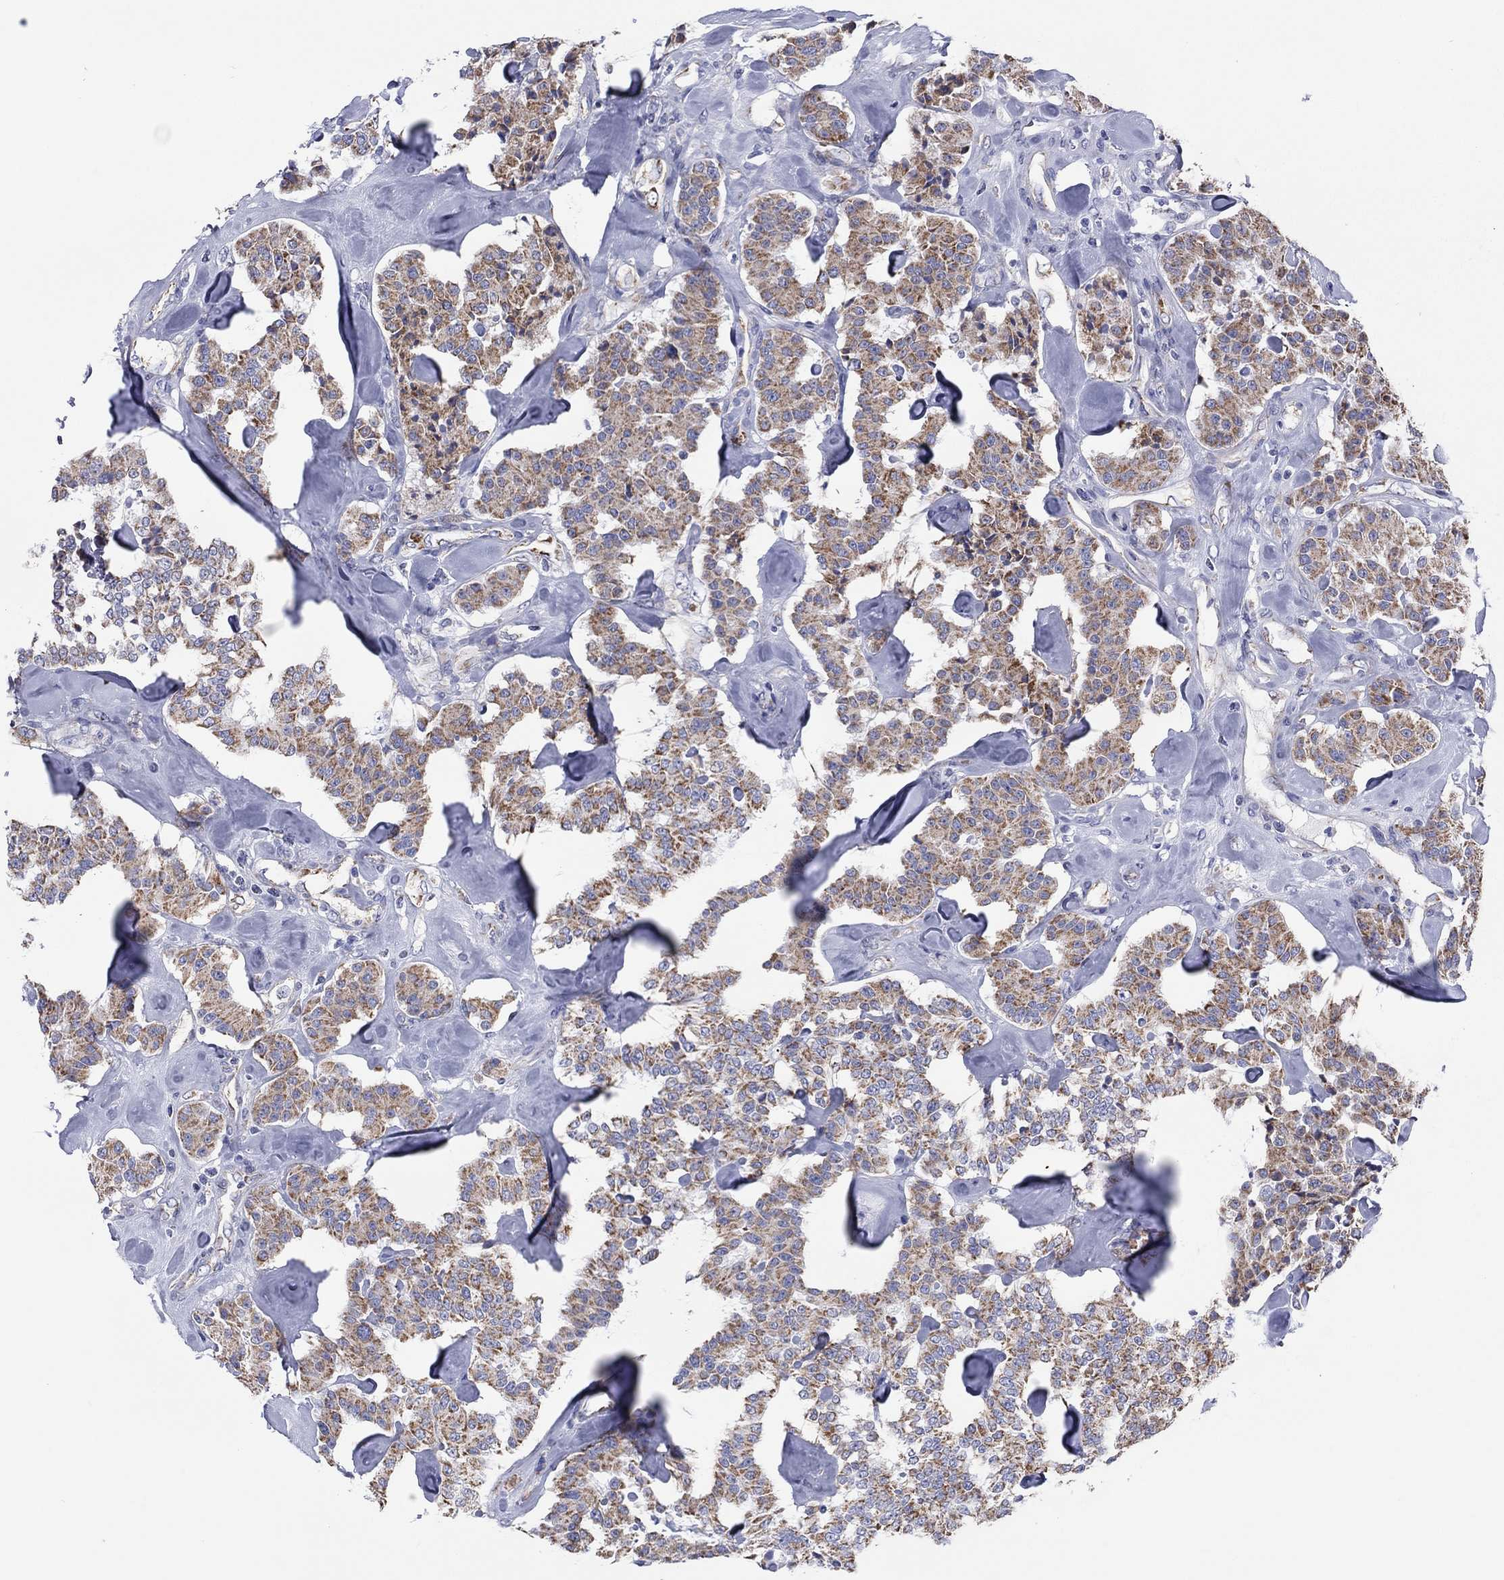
{"staining": {"intensity": "moderate", "quantity": ">75%", "location": "cytoplasmic/membranous"}, "tissue": "carcinoid", "cell_type": "Tumor cells", "image_type": "cancer", "snomed": [{"axis": "morphology", "description": "Carcinoid, malignant, NOS"}, {"axis": "topography", "description": "Pancreas"}], "caption": "Malignant carcinoid stained with DAB (3,3'-diaminobenzidine) immunohistochemistry reveals medium levels of moderate cytoplasmic/membranous expression in about >75% of tumor cells.", "gene": "MGST3", "patient": {"sex": "male", "age": 41}}